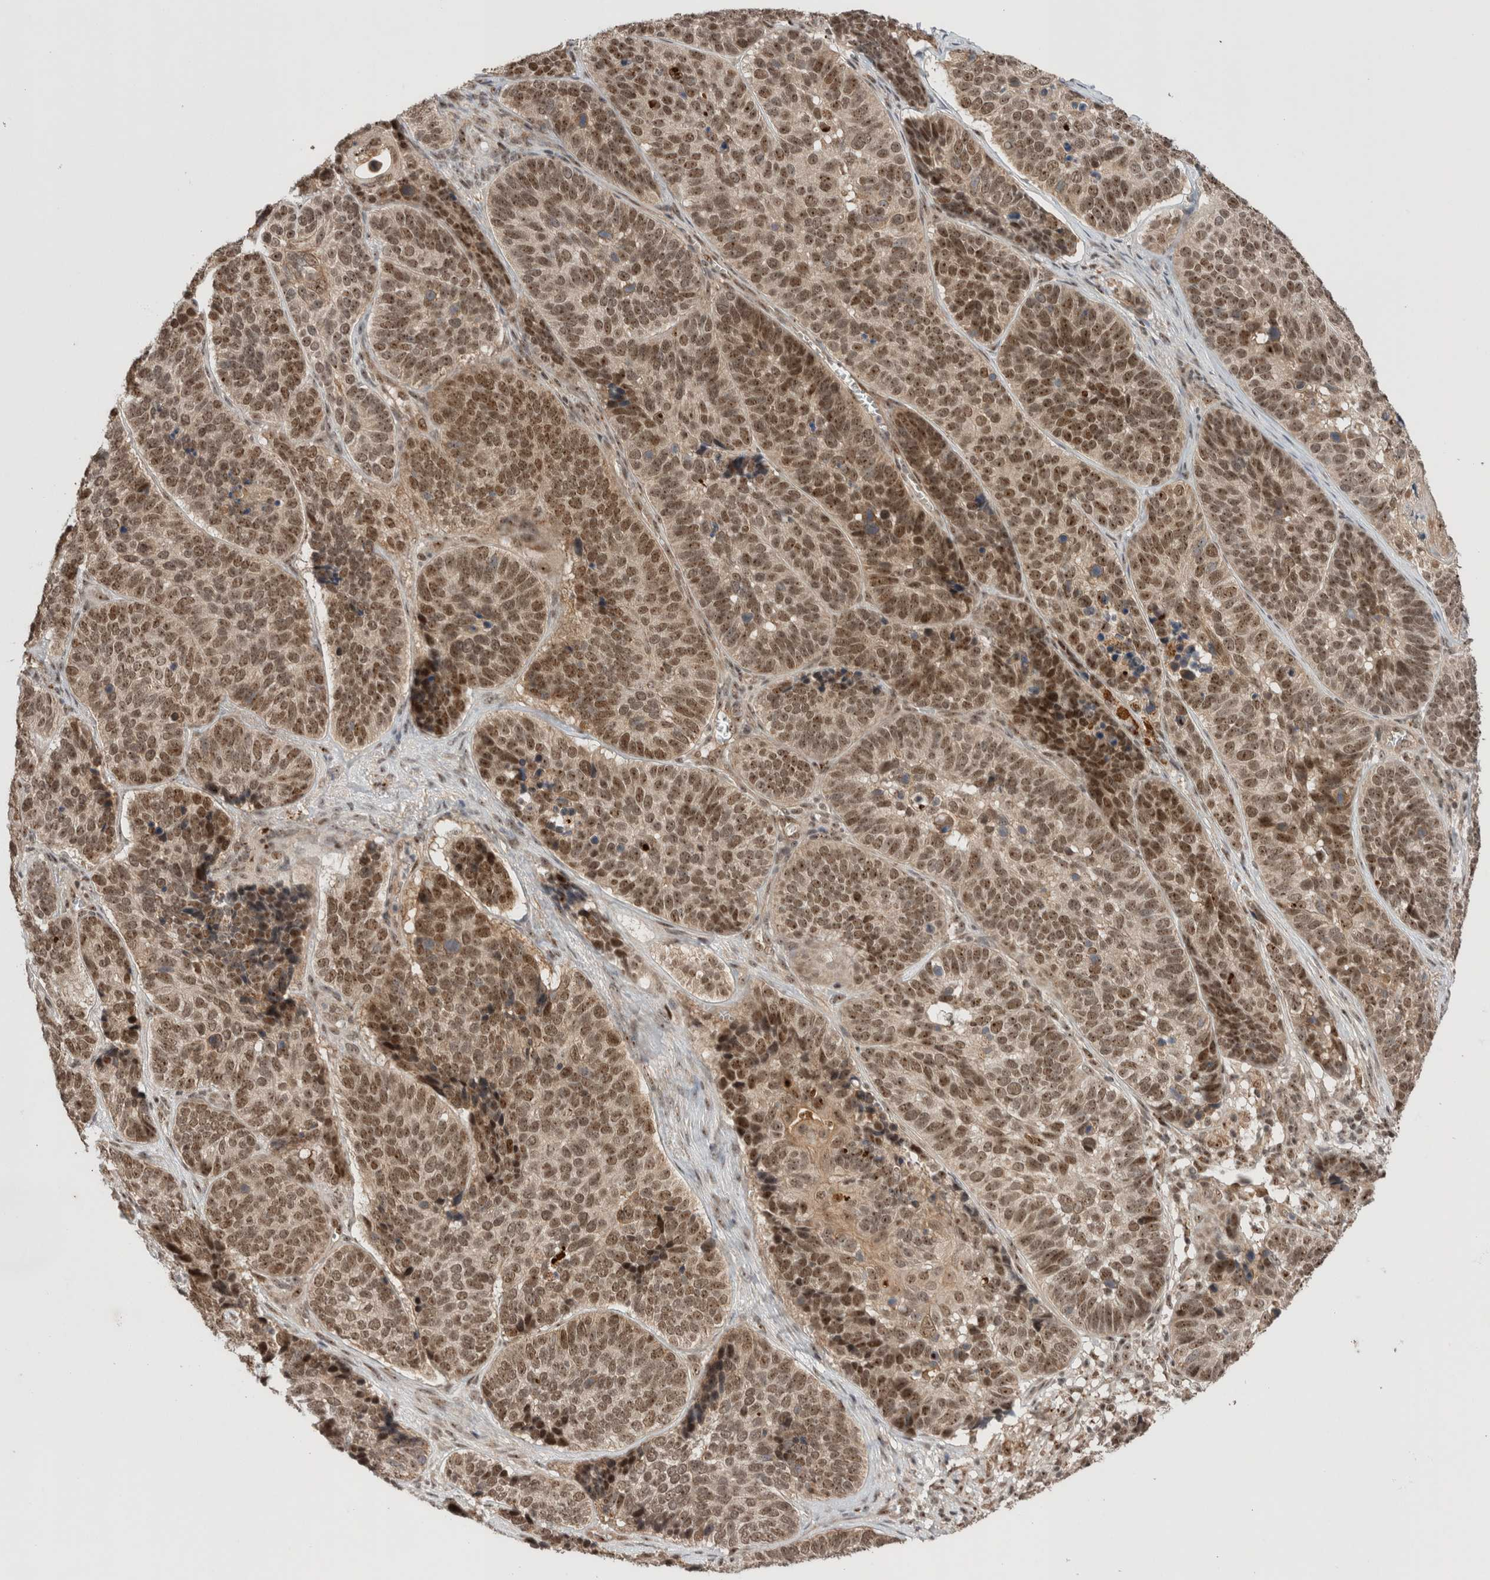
{"staining": {"intensity": "moderate", "quantity": ">75%", "location": "cytoplasmic/membranous,nuclear"}, "tissue": "skin cancer", "cell_type": "Tumor cells", "image_type": "cancer", "snomed": [{"axis": "morphology", "description": "Basal cell carcinoma"}, {"axis": "topography", "description": "Skin"}], "caption": "Brown immunohistochemical staining in human basal cell carcinoma (skin) demonstrates moderate cytoplasmic/membranous and nuclear staining in approximately >75% of tumor cells.", "gene": "MPHOSPH6", "patient": {"sex": "male", "age": 62}}